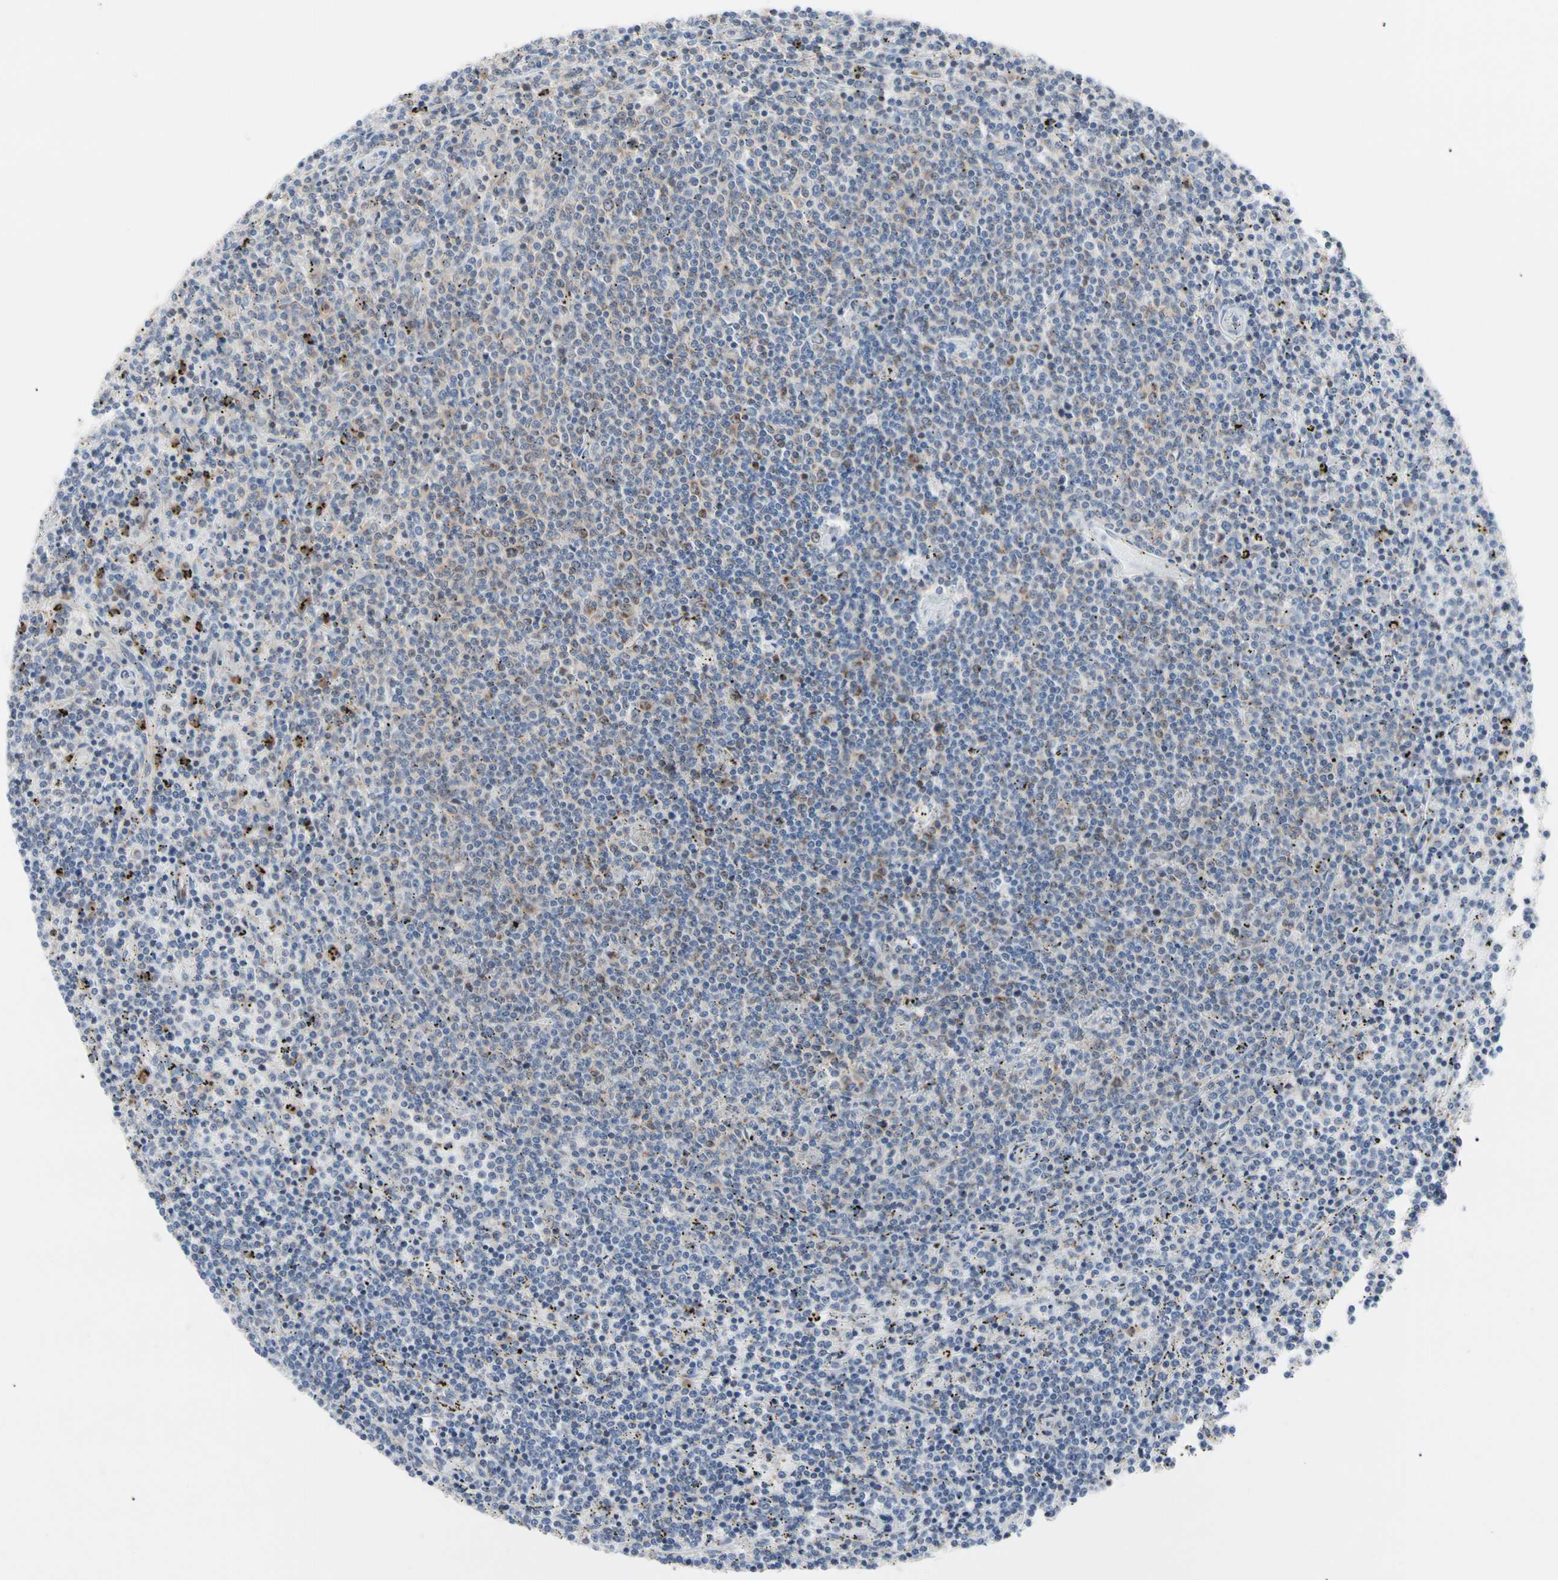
{"staining": {"intensity": "weak", "quantity": "<25%", "location": "cytoplasmic/membranous"}, "tissue": "lymphoma", "cell_type": "Tumor cells", "image_type": "cancer", "snomed": [{"axis": "morphology", "description": "Malignant lymphoma, non-Hodgkin's type, Low grade"}, {"axis": "topography", "description": "Spleen"}], "caption": "This is an IHC histopathology image of human lymphoma. There is no staining in tumor cells.", "gene": "MCL1", "patient": {"sex": "female", "age": 50}}